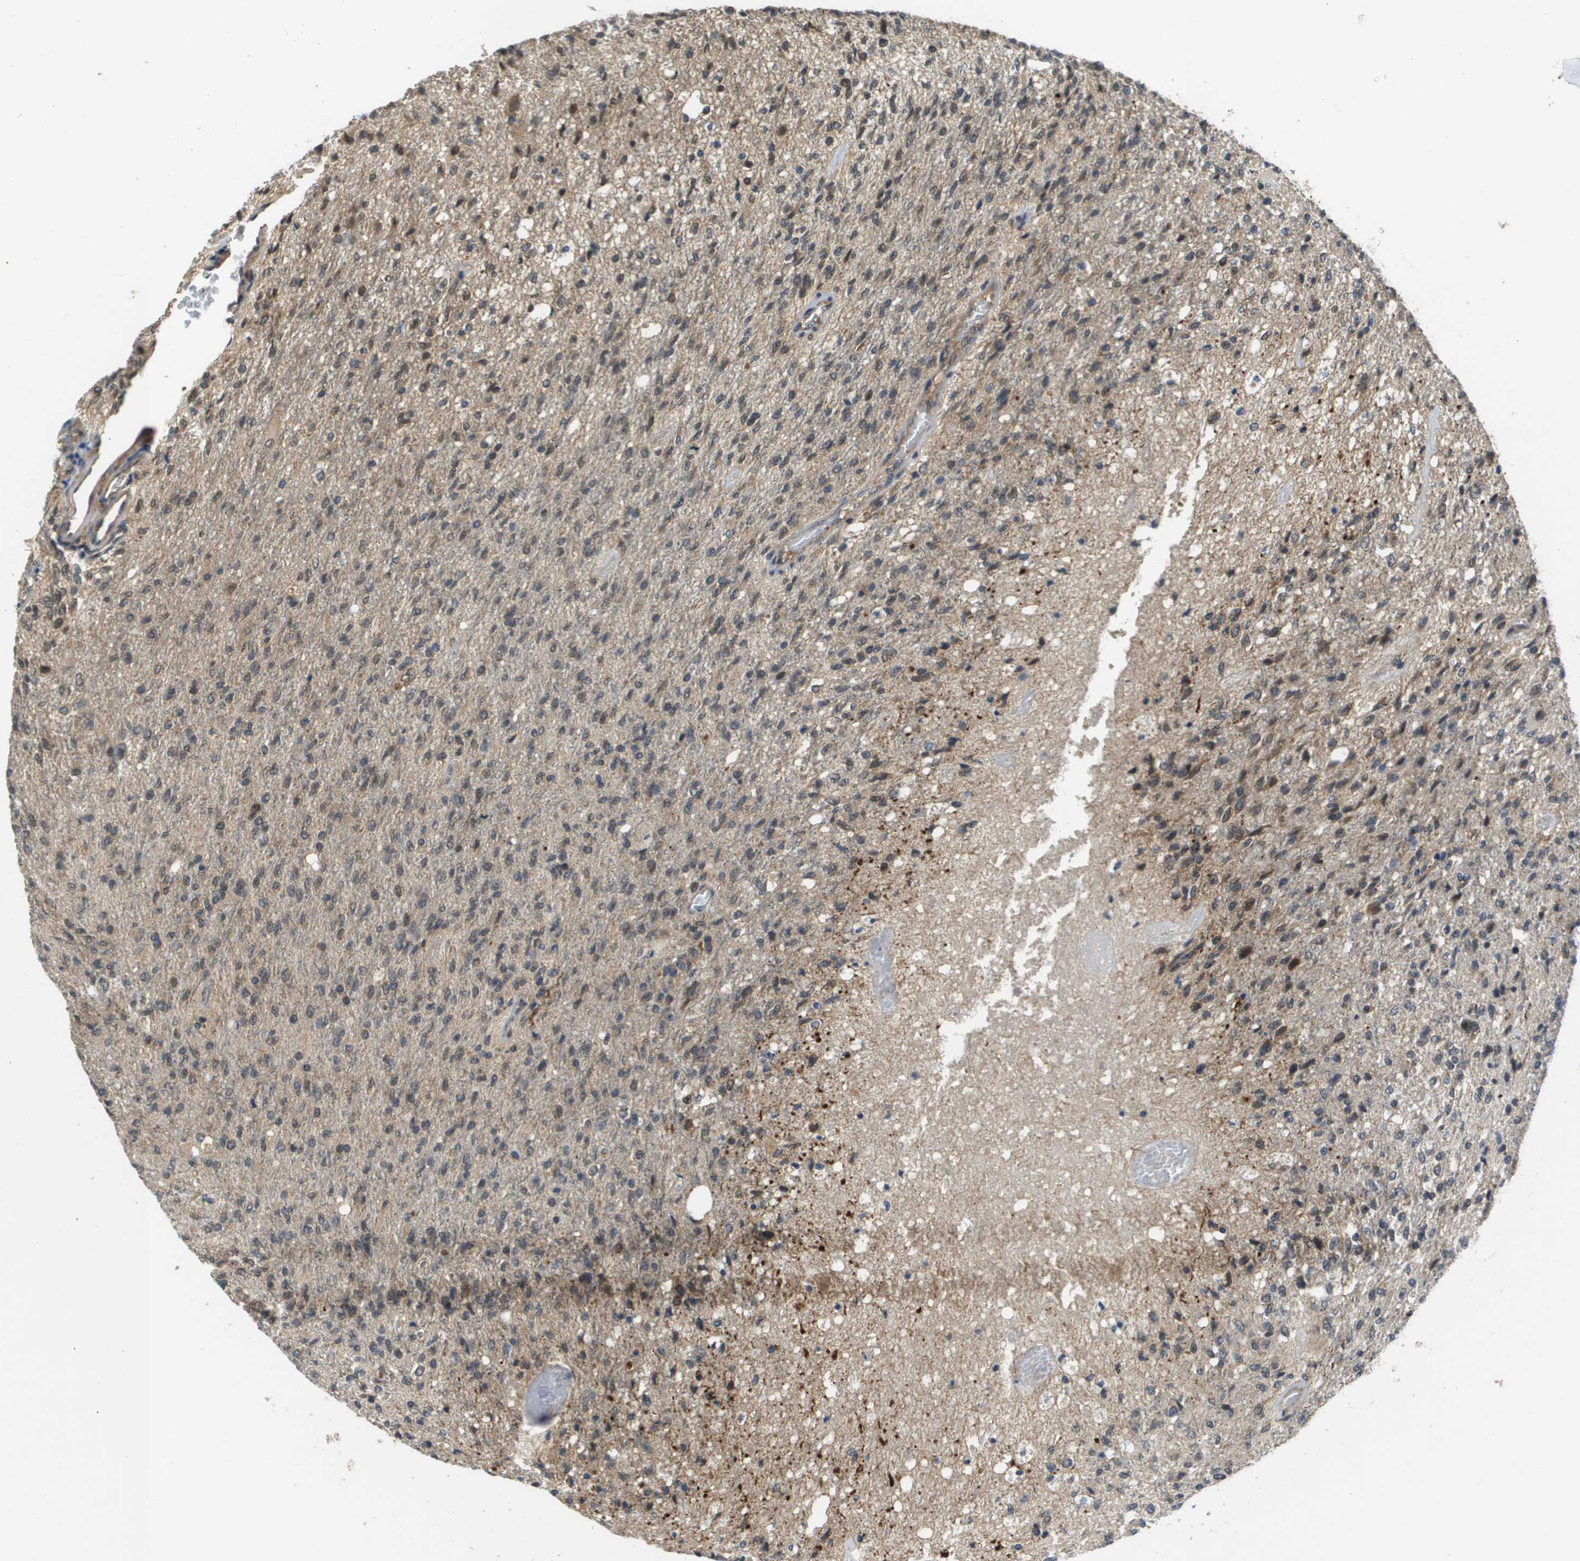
{"staining": {"intensity": "weak", "quantity": "<25%", "location": "cytoplasmic/membranous"}, "tissue": "glioma", "cell_type": "Tumor cells", "image_type": "cancer", "snomed": [{"axis": "morphology", "description": "Normal tissue, NOS"}, {"axis": "morphology", "description": "Glioma, malignant, High grade"}, {"axis": "topography", "description": "Cerebral cortex"}], "caption": "The photomicrograph demonstrates no staining of tumor cells in malignant glioma (high-grade). Brightfield microscopy of IHC stained with DAB (3,3'-diaminobenzidine) (brown) and hematoxylin (blue), captured at high magnification.", "gene": "RBM38", "patient": {"sex": "male", "age": 77}}